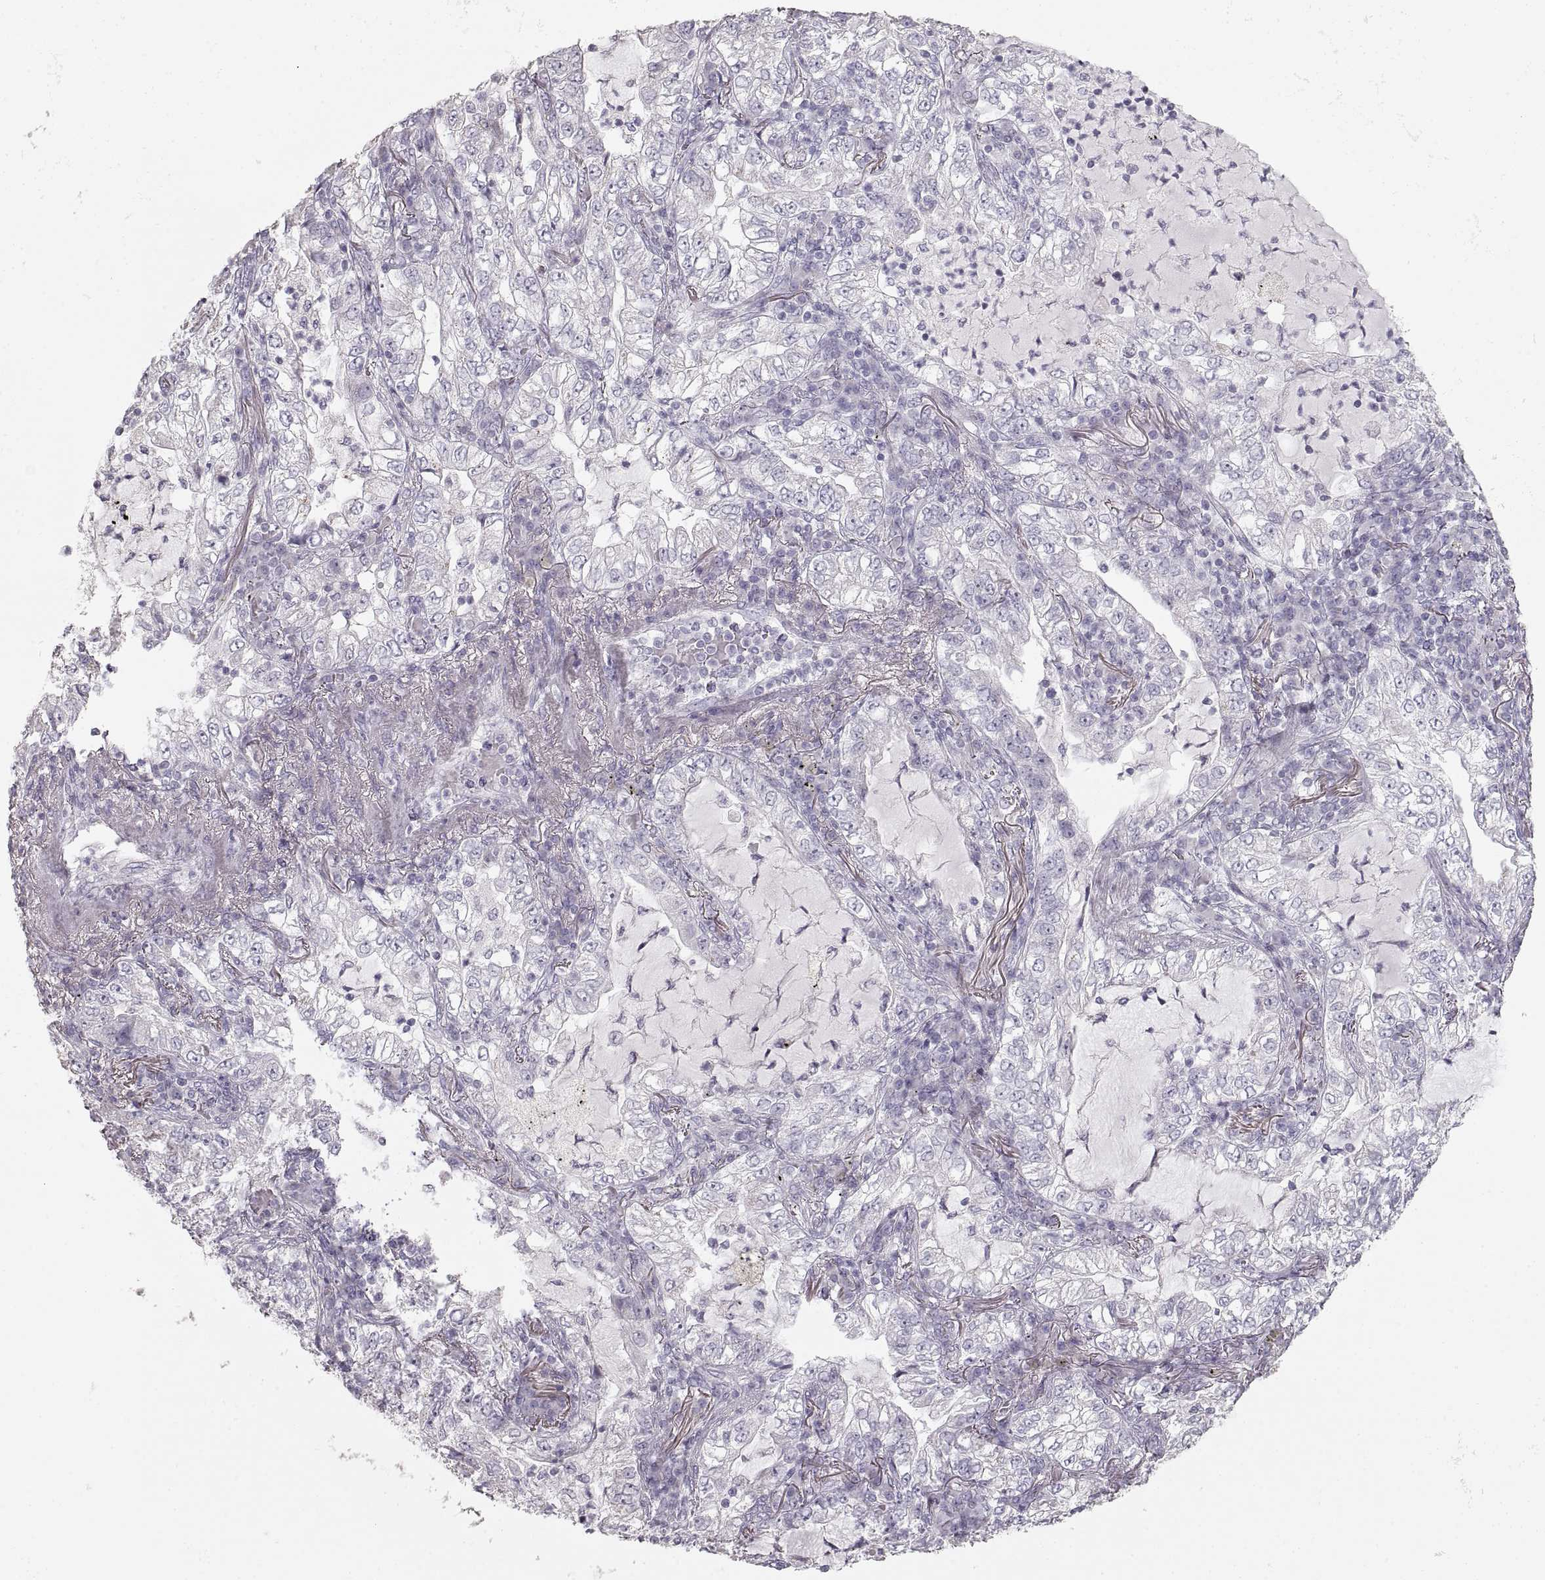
{"staining": {"intensity": "negative", "quantity": "none", "location": "none"}, "tissue": "lung cancer", "cell_type": "Tumor cells", "image_type": "cancer", "snomed": [{"axis": "morphology", "description": "Adenocarcinoma, NOS"}, {"axis": "topography", "description": "Lung"}], "caption": "Human lung cancer (adenocarcinoma) stained for a protein using IHC displays no positivity in tumor cells.", "gene": "ZP3", "patient": {"sex": "female", "age": 73}}